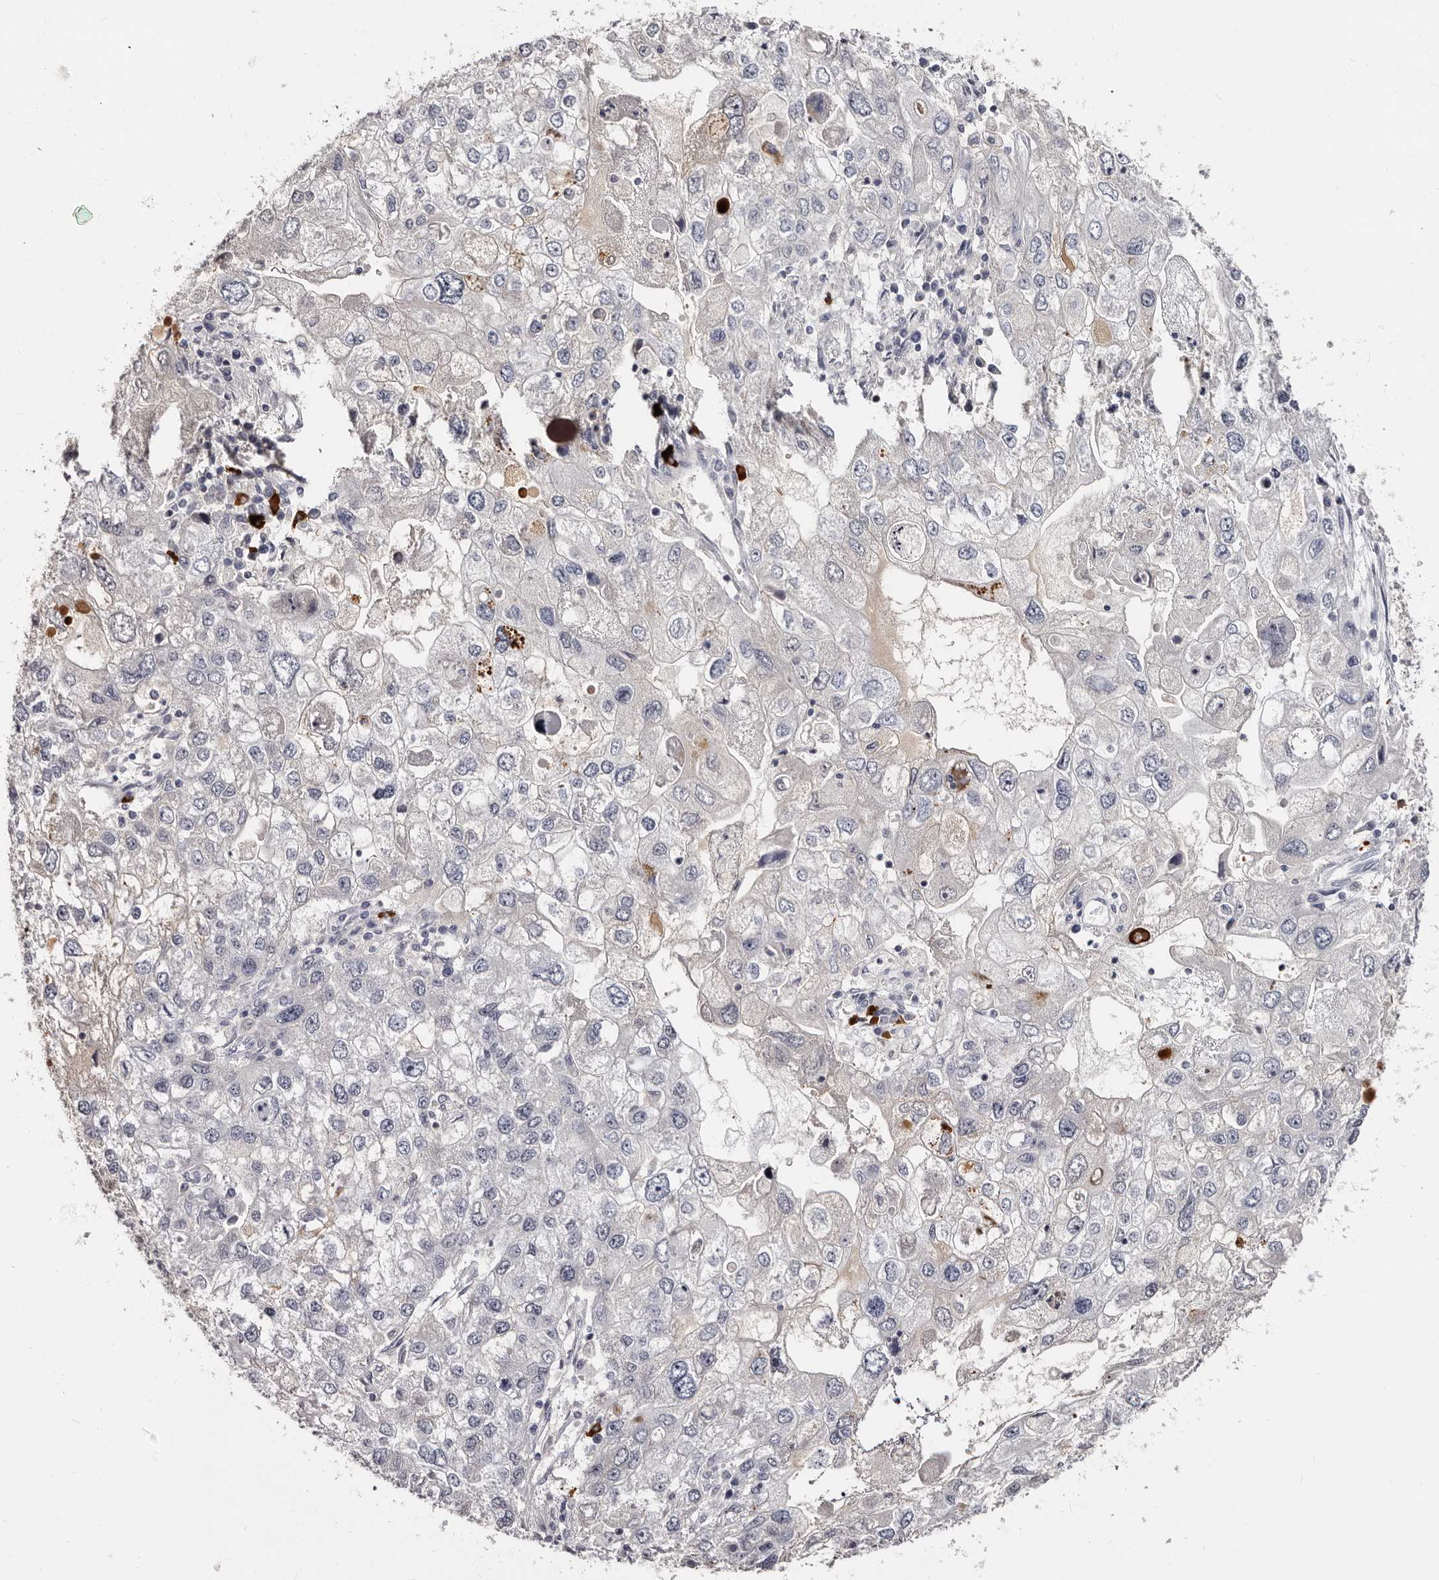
{"staining": {"intensity": "negative", "quantity": "none", "location": "none"}, "tissue": "endometrial cancer", "cell_type": "Tumor cells", "image_type": "cancer", "snomed": [{"axis": "morphology", "description": "Adenocarcinoma, NOS"}, {"axis": "topography", "description": "Endometrium"}], "caption": "Photomicrograph shows no significant protein expression in tumor cells of endometrial cancer.", "gene": "TBC1D22B", "patient": {"sex": "female", "age": 49}}